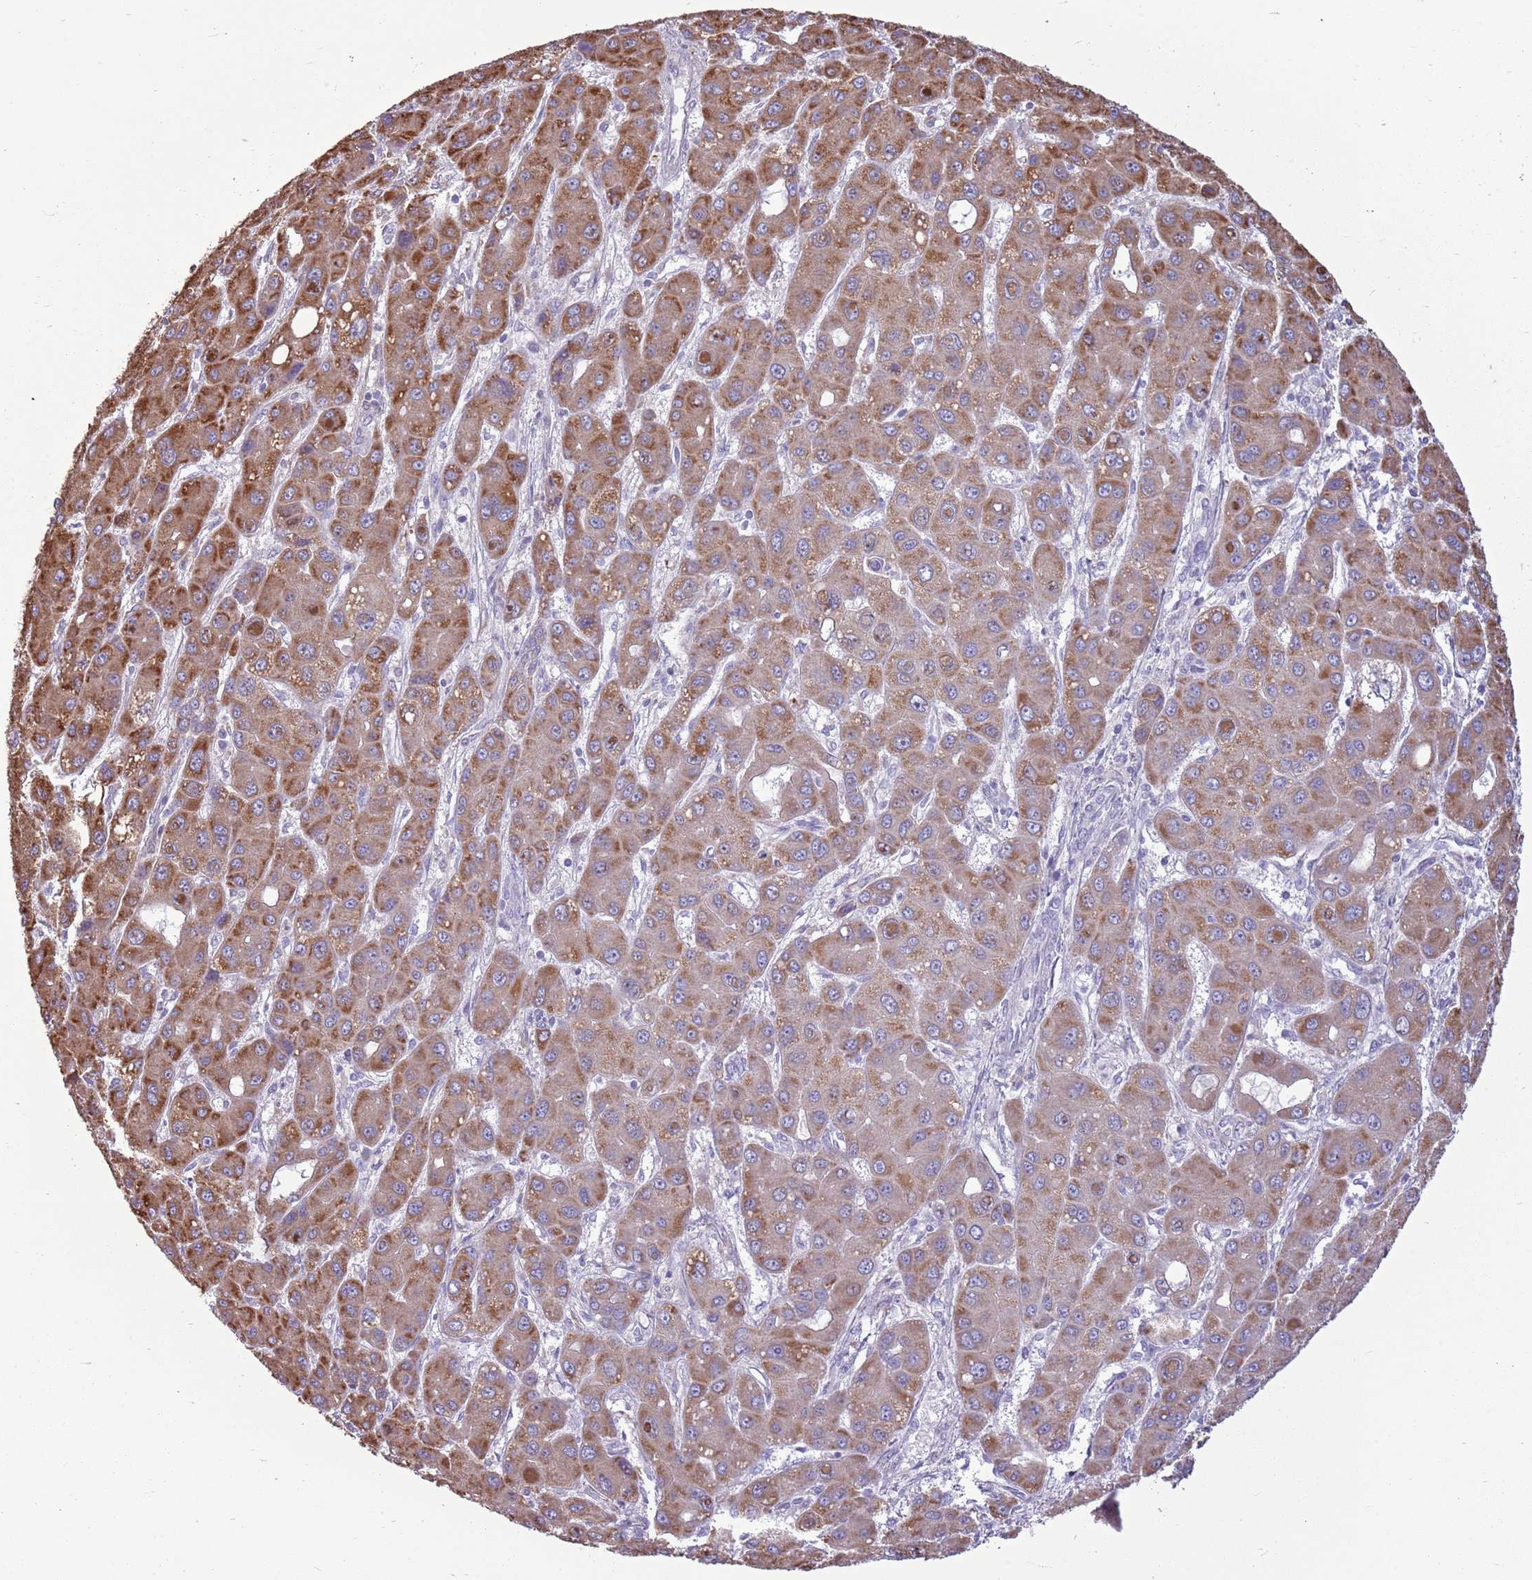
{"staining": {"intensity": "moderate", "quantity": ">75%", "location": "cytoplasmic/membranous"}, "tissue": "liver cancer", "cell_type": "Tumor cells", "image_type": "cancer", "snomed": [{"axis": "morphology", "description": "Carcinoma, Hepatocellular, NOS"}, {"axis": "topography", "description": "Liver"}], "caption": "Hepatocellular carcinoma (liver) stained for a protein displays moderate cytoplasmic/membranous positivity in tumor cells.", "gene": "KCTD19", "patient": {"sex": "male", "age": 55}}